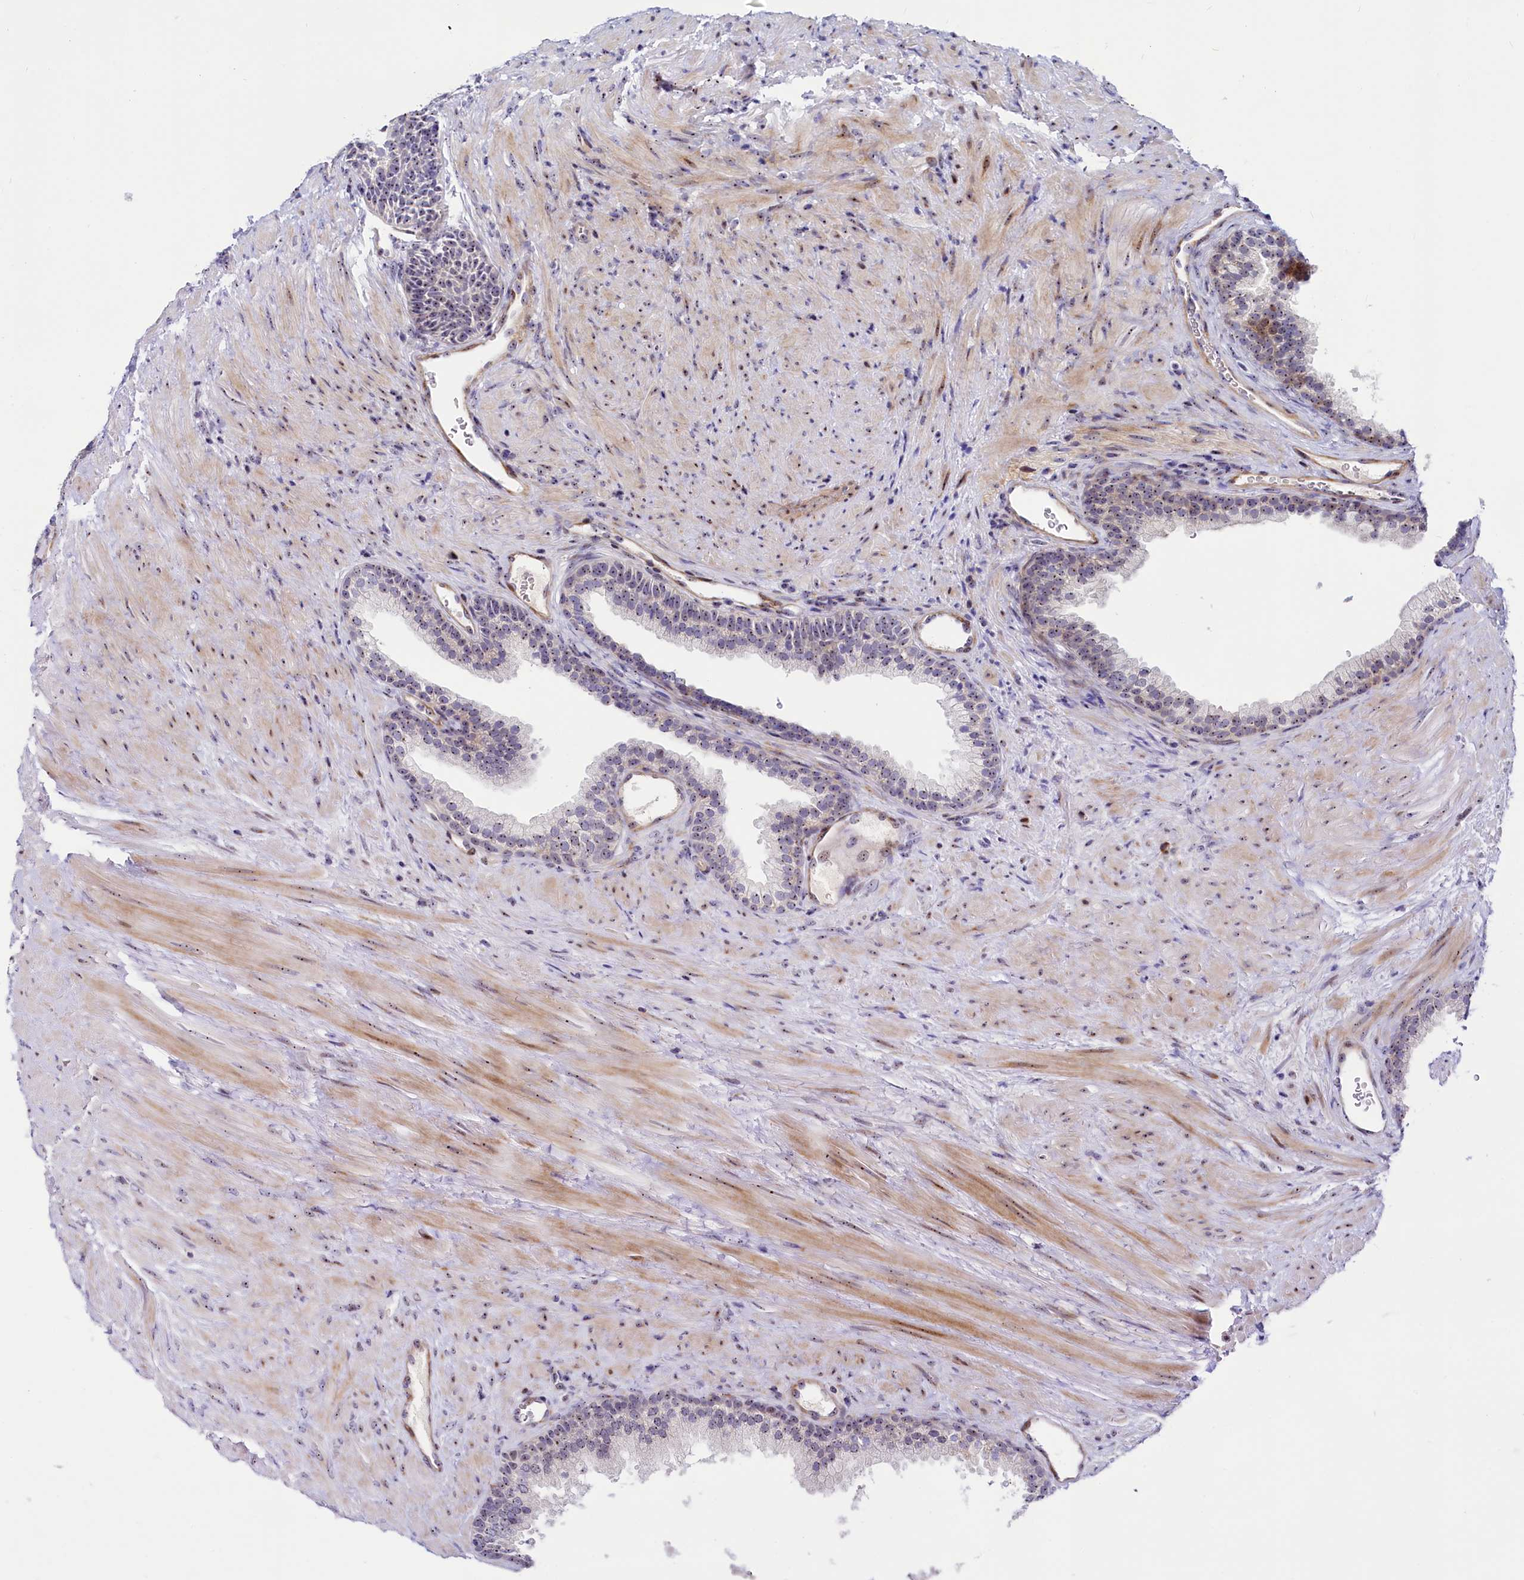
{"staining": {"intensity": "weak", "quantity": "25%-75%", "location": "nuclear"}, "tissue": "prostate", "cell_type": "Glandular cells", "image_type": "normal", "snomed": [{"axis": "morphology", "description": "Normal tissue, NOS"}, {"axis": "topography", "description": "Prostate"}], "caption": "High-magnification brightfield microscopy of unremarkable prostate stained with DAB (3,3'-diaminobenzidine) (brown) and counterstained with hematoxylin (blue). glandular cells exhibit weak nuclear positivity is appreciated in about25%-75% of cells.", "gene": "TCOF1", "patient": {"sex": "male", "age": 76}}